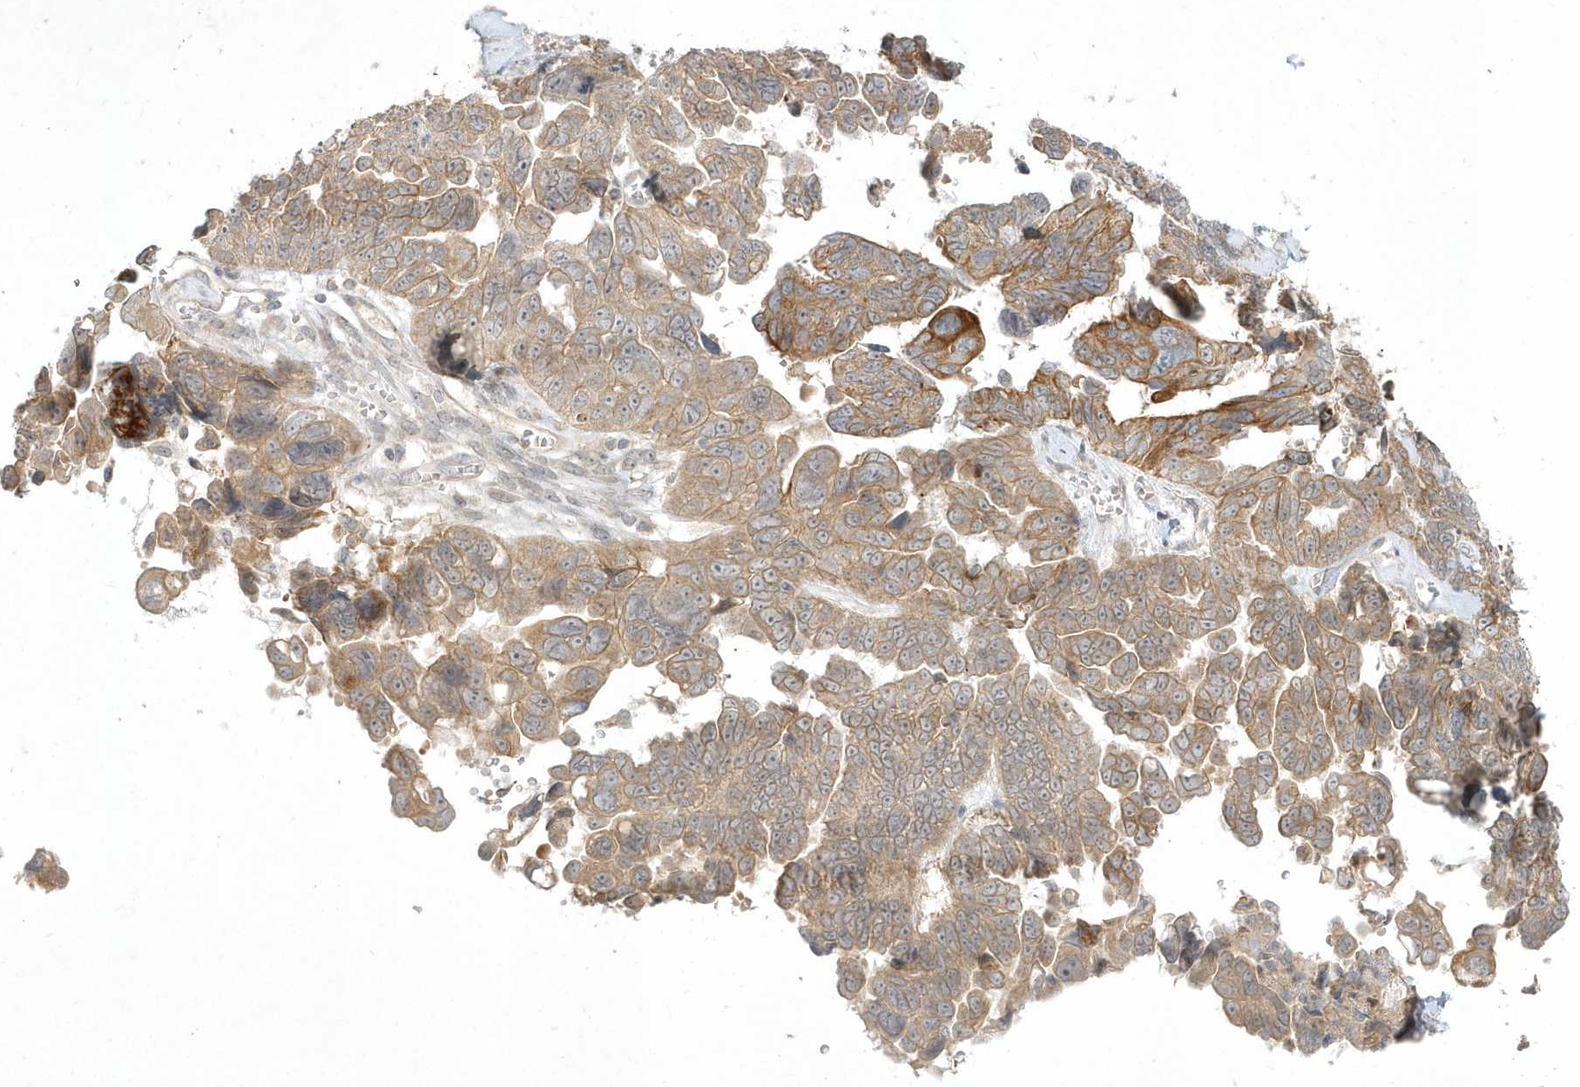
{"staining": {"intensity": "moderate", "quantity": "25%-75%", "location": "cytoplasmic/membranous"}, "tissue": "ovarian cancer", "cell_type": "Tumor cells", "image_type": "cancer", "snomed": [{"axis": "morphology", "description": "Cystadenocarcinoma, serous, NOS"}, {"axis": "topography", "description": "Ovary"}], "caption": "Tumor cells show medium levels of moderate cytoplasmic/membranous staining in about 25%-75% of cells in human ovarian cancer (serous cystadenocarcinoma).", "gene": "BOD1", "patient": {"sex": "female", "age": 79}}